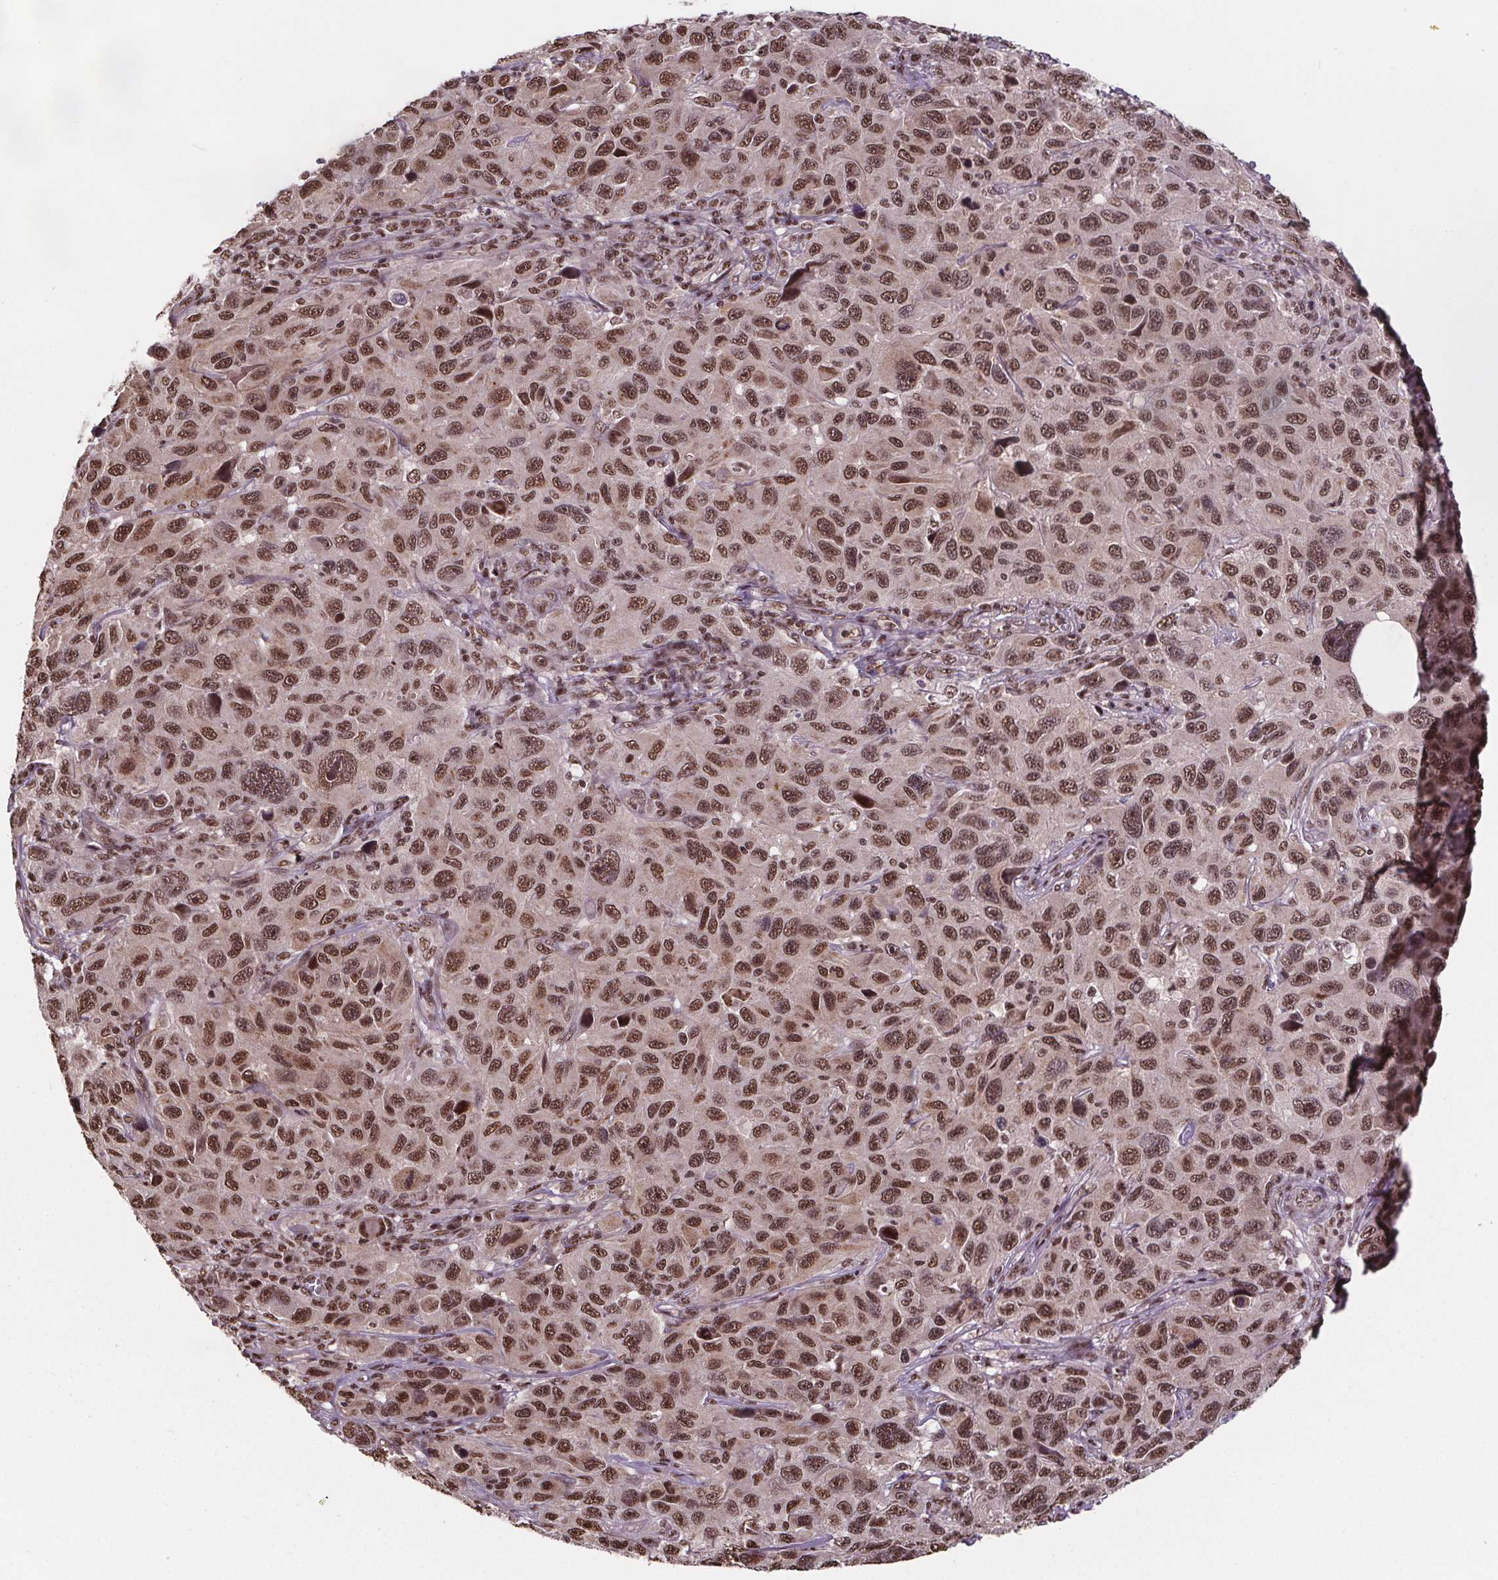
{"staining": {"intensity": "moderate", "quantity": ">75%", "location": "nuclear"}, "tissue": "melanoma", "cell_type": "Tumor cells", "image_type": "cancer", "snomed": [{"axis": "morphology", "description": "Malignant melanoma, NOS"}, {"axis": "topography", "description": "Skin"}], "caption": "Protein staining by immunohistochemistry (IHC) demonstrates moderate nuclear staining in approximately >75% of tumor cells in malignant melanoma. The staining was performed using DAB, with brown indicating positive protein expression. Nuclei are stained blue with hematoxylin.", "gene": "JARID2", "patient": {"sex": "male", "age": 53}}